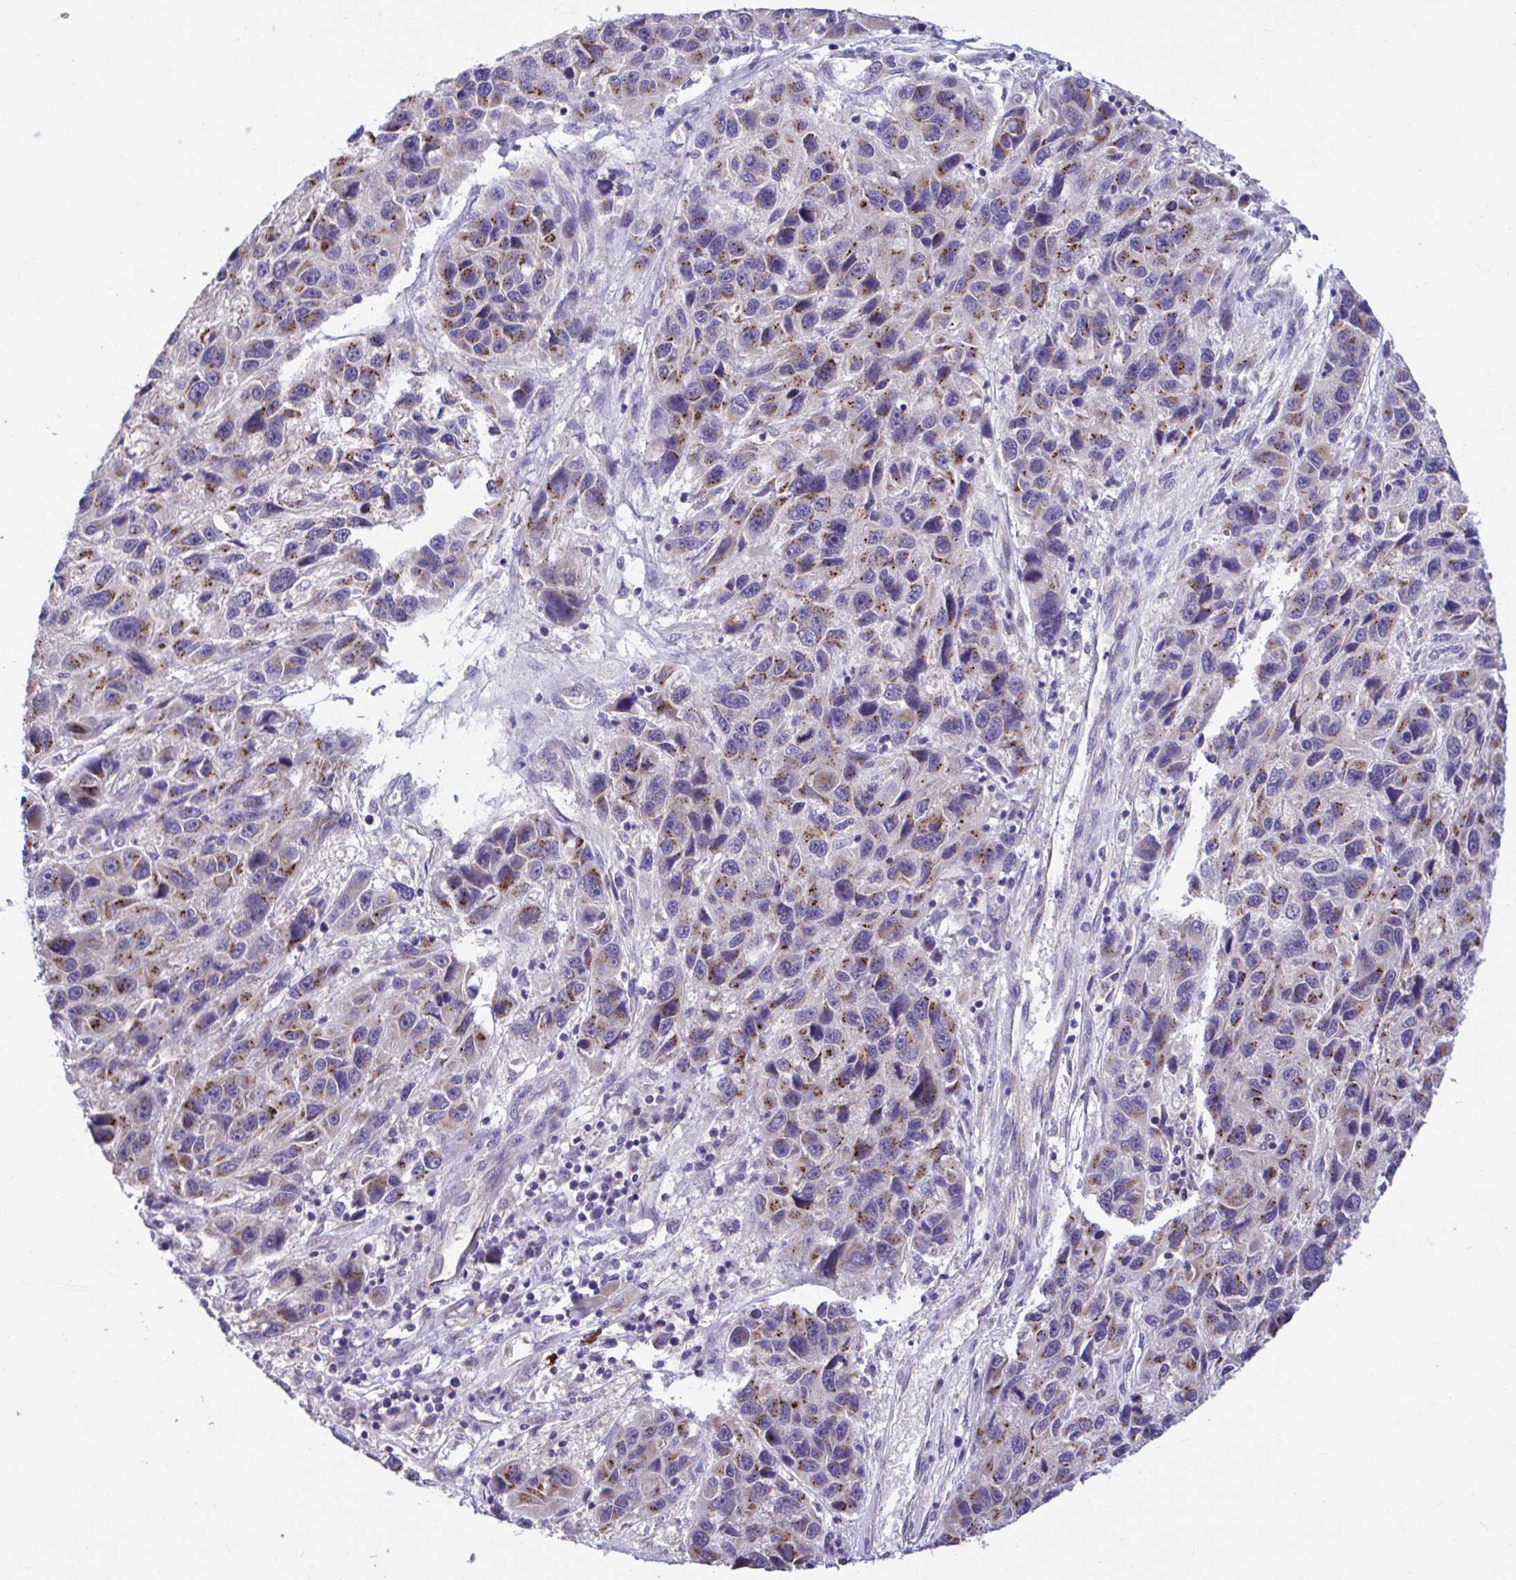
{"staining": {"intensity": "moderate", "quantity": "25%-75%", "location": "cytoplasmic/membranous"}, "tissue": "melanoma", "cell_type": "Tumor cells", "image_type": "cancer", "snomed": [{"axis": "morphology", "description": "Malignant melanoma, NOS"}, {"axis": "topography", "description": "Skin"}], "caption": "This photomicrograph shows immunohistochemistry (IHC) staining of human malignant melanoma, with medium moderate cytoplasmic/membranous expression in approximately 25%-75% of tumor cells.", "gene": "SARS2", "patient": {"sex": "male", "age": 53}}